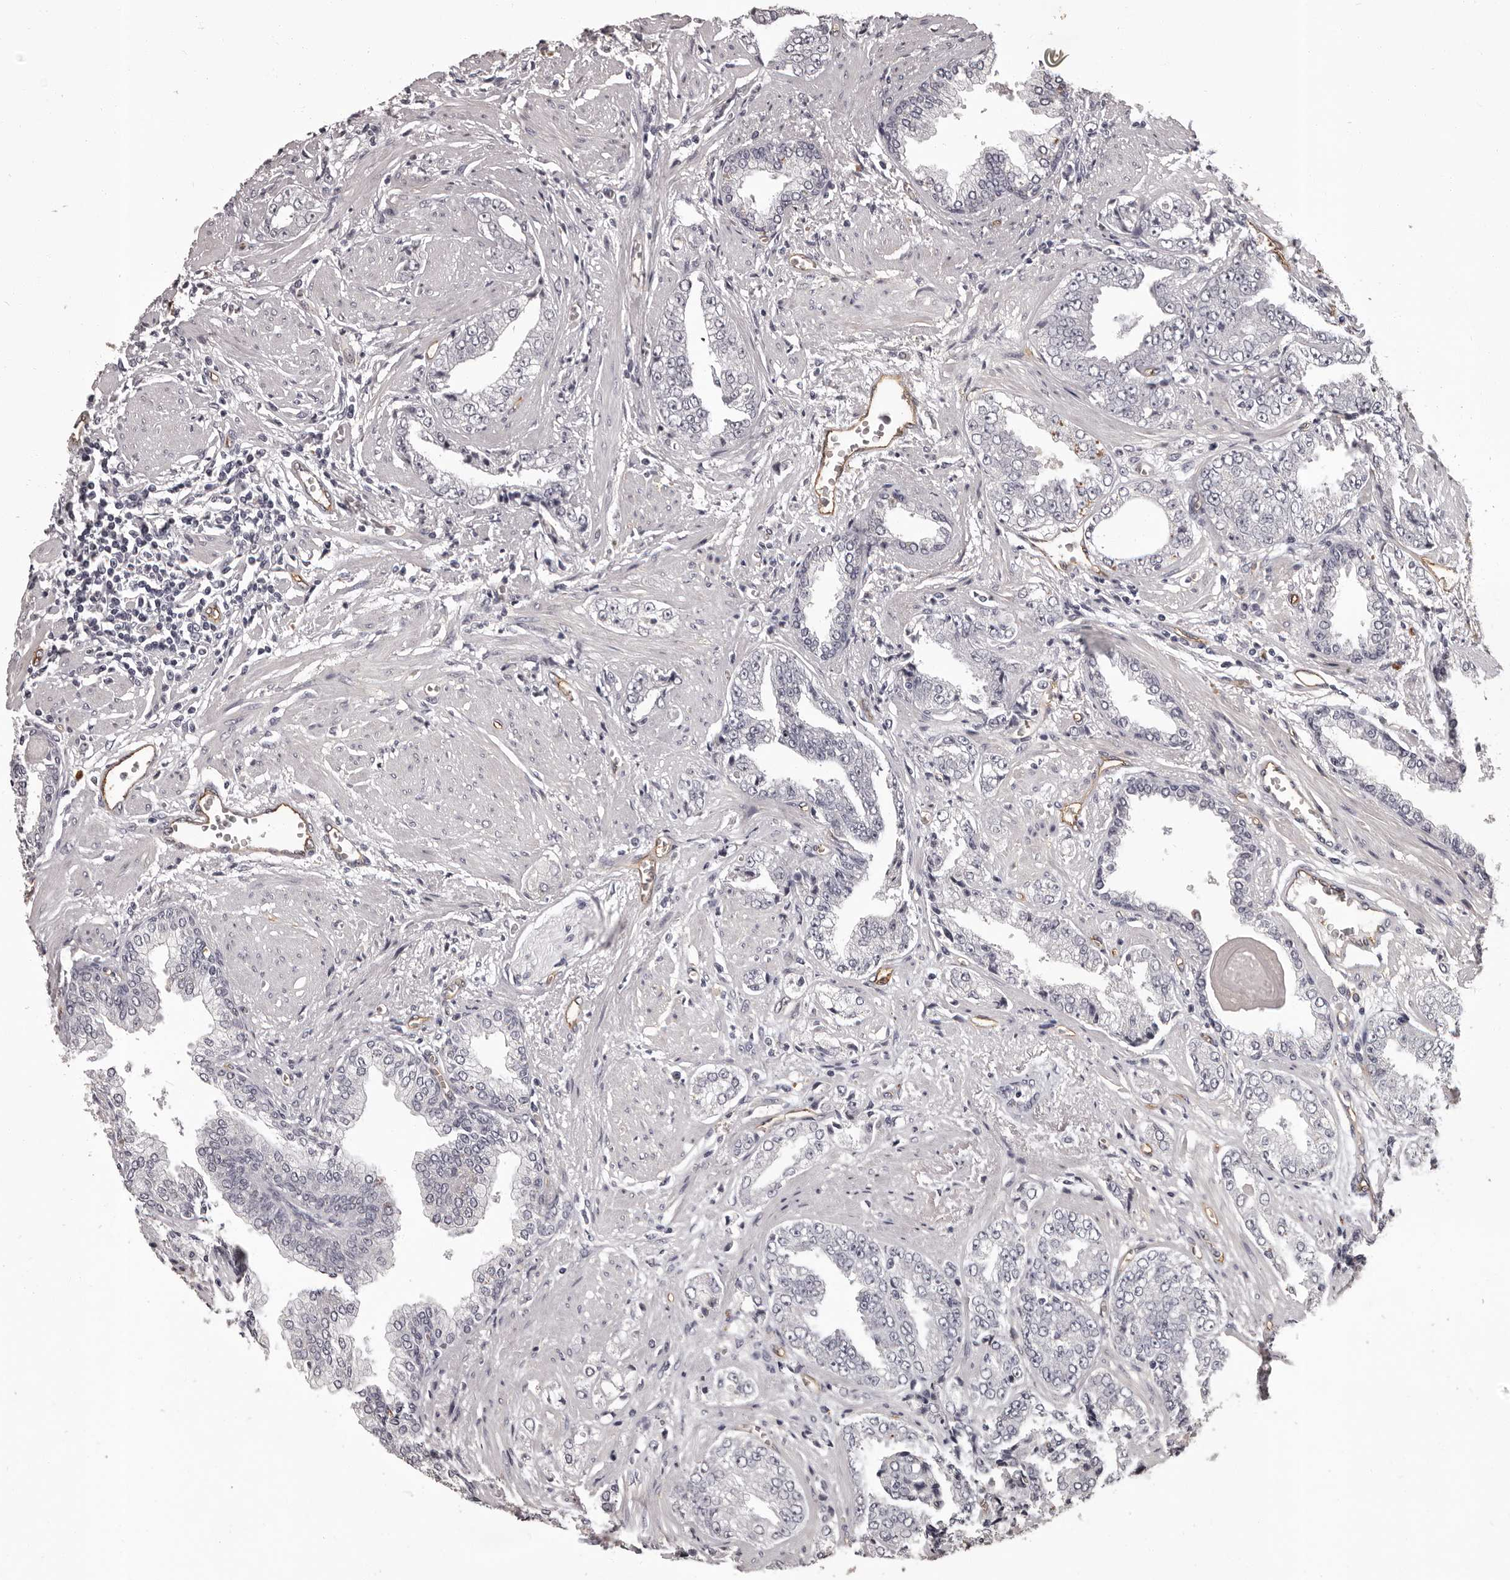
{"staining": {"intensity": "negative", "quantity": "none", "location": "none"}, "tissue": "prostate cancer", "cell_type": "Tumor cells", "image_type": "cancer", "snomed": [{"axis": "morphology", "description": "Adenocarcinoma, High grade"}, {"axis": "topography", "description": "Prostate"}], "caption": "IHC image of neoplastic tissue: human prostate adenocarcinoma (high-grade) stained with DAB displays no significant protein expression in tumor cells. (Immunohistochemistry, brightfield microscopy, high magnification).", "gene": "GPR78", "patient": {"sex": "male", "age": 71}}